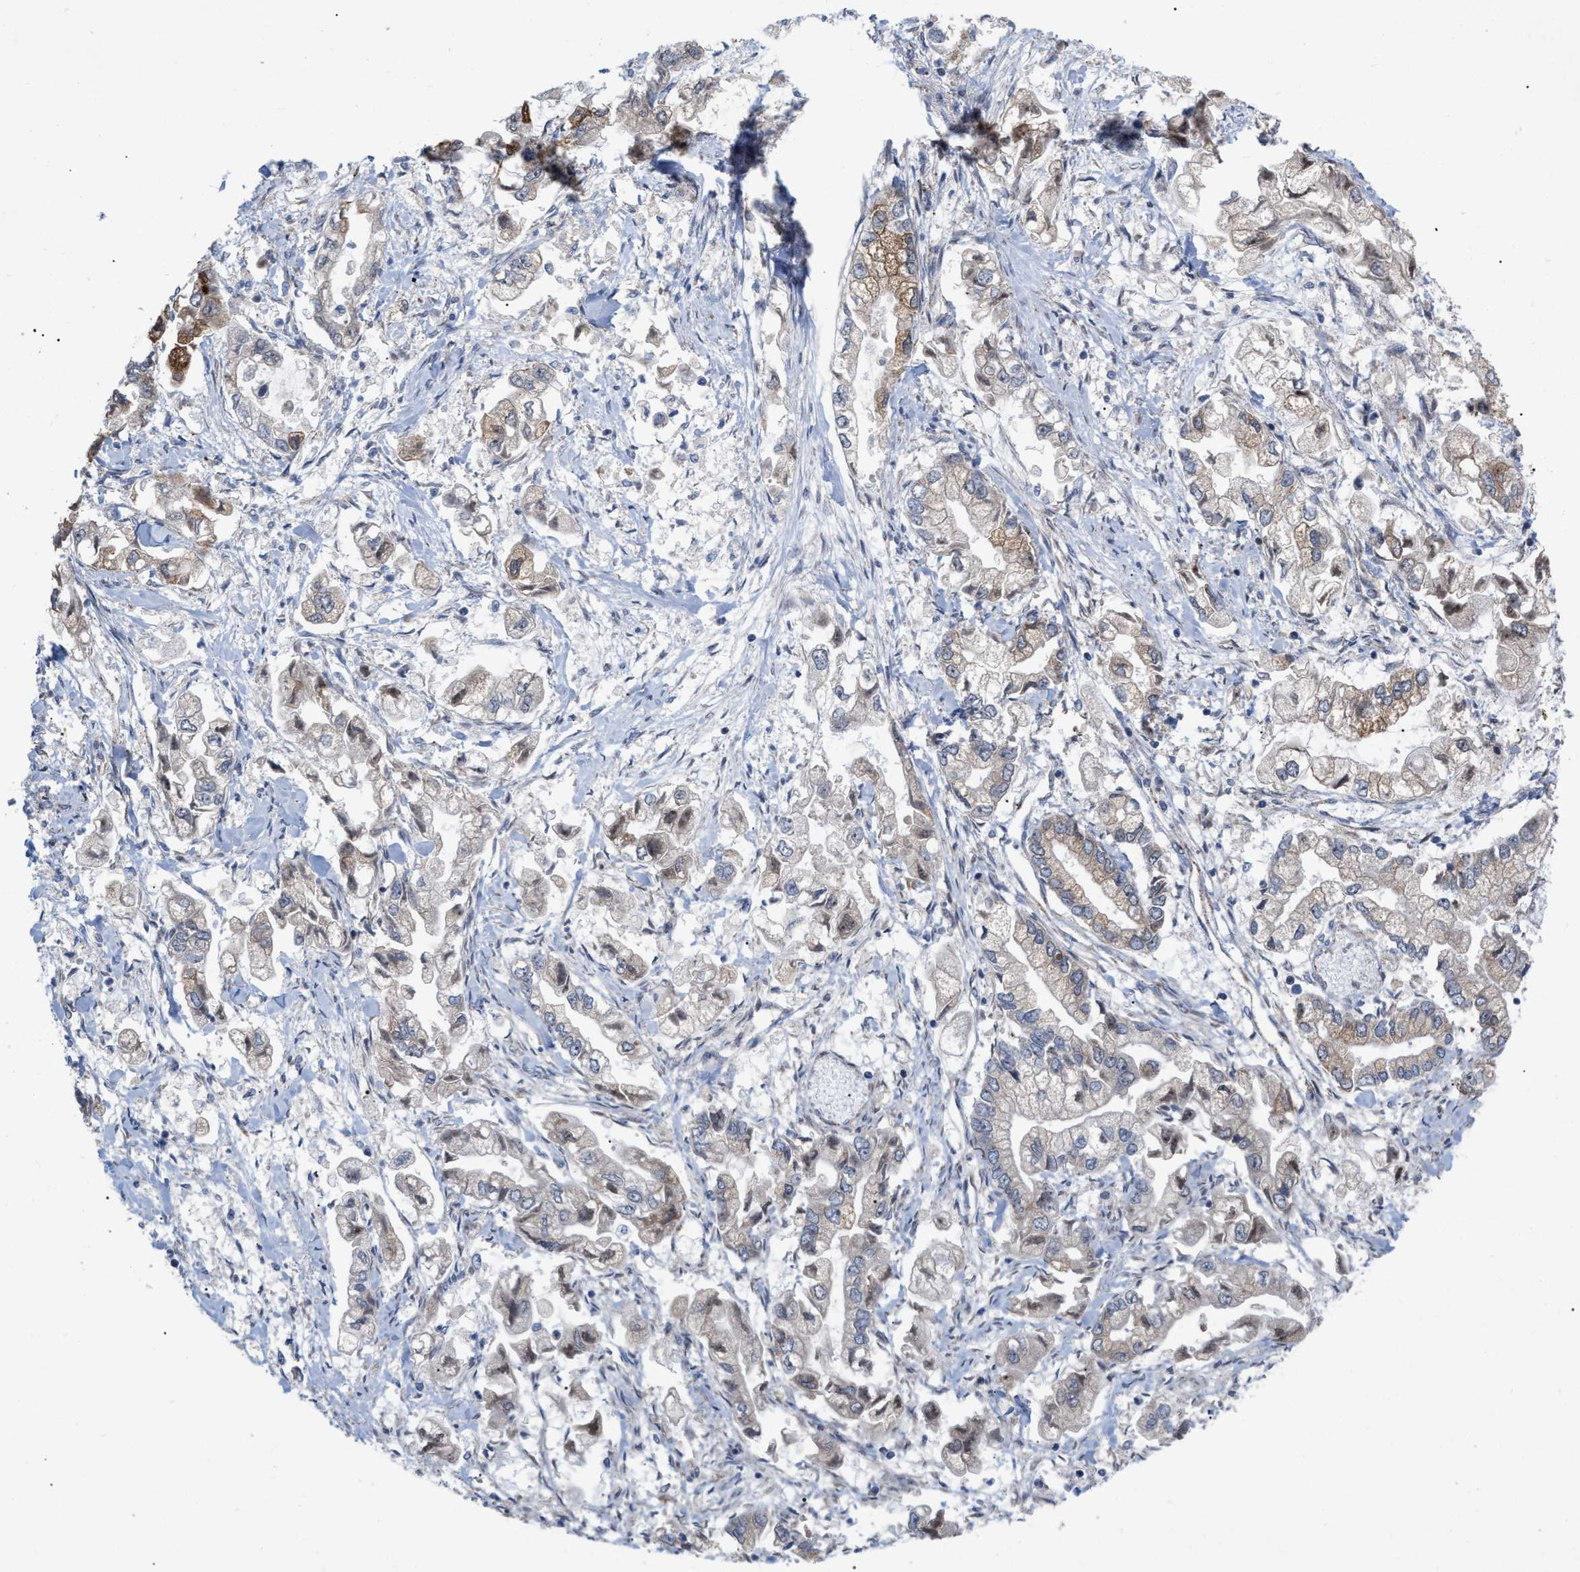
{"staining": {"intensity": "moderate", "quantity": "<25%", "location": "cytoplasmic/membranous"}, "tissue": "stomach cancer", "cell_type": "Tumor cells", "image_type": "cancer", "snomed": [{"axis": "morphology", "description": "Normal tissue, NOS"}, {"axis": "morphology", "description": "Adenocarcinoma, NOS"}, {"axis": "topography", "description": "Stomach"}], "caption": "IHC micrograph of neoplastic tissue: adenocarcinoma (stomach) stained using immunohistochemistry displays low levels of moderate protein expression localized specifically in the cytoplasmic/membranous of tumor cells, appearing as a cytoplasmic/membranous brown color.", "gene": "UPF1", "patient": {"sex": "male", "age": 62}}